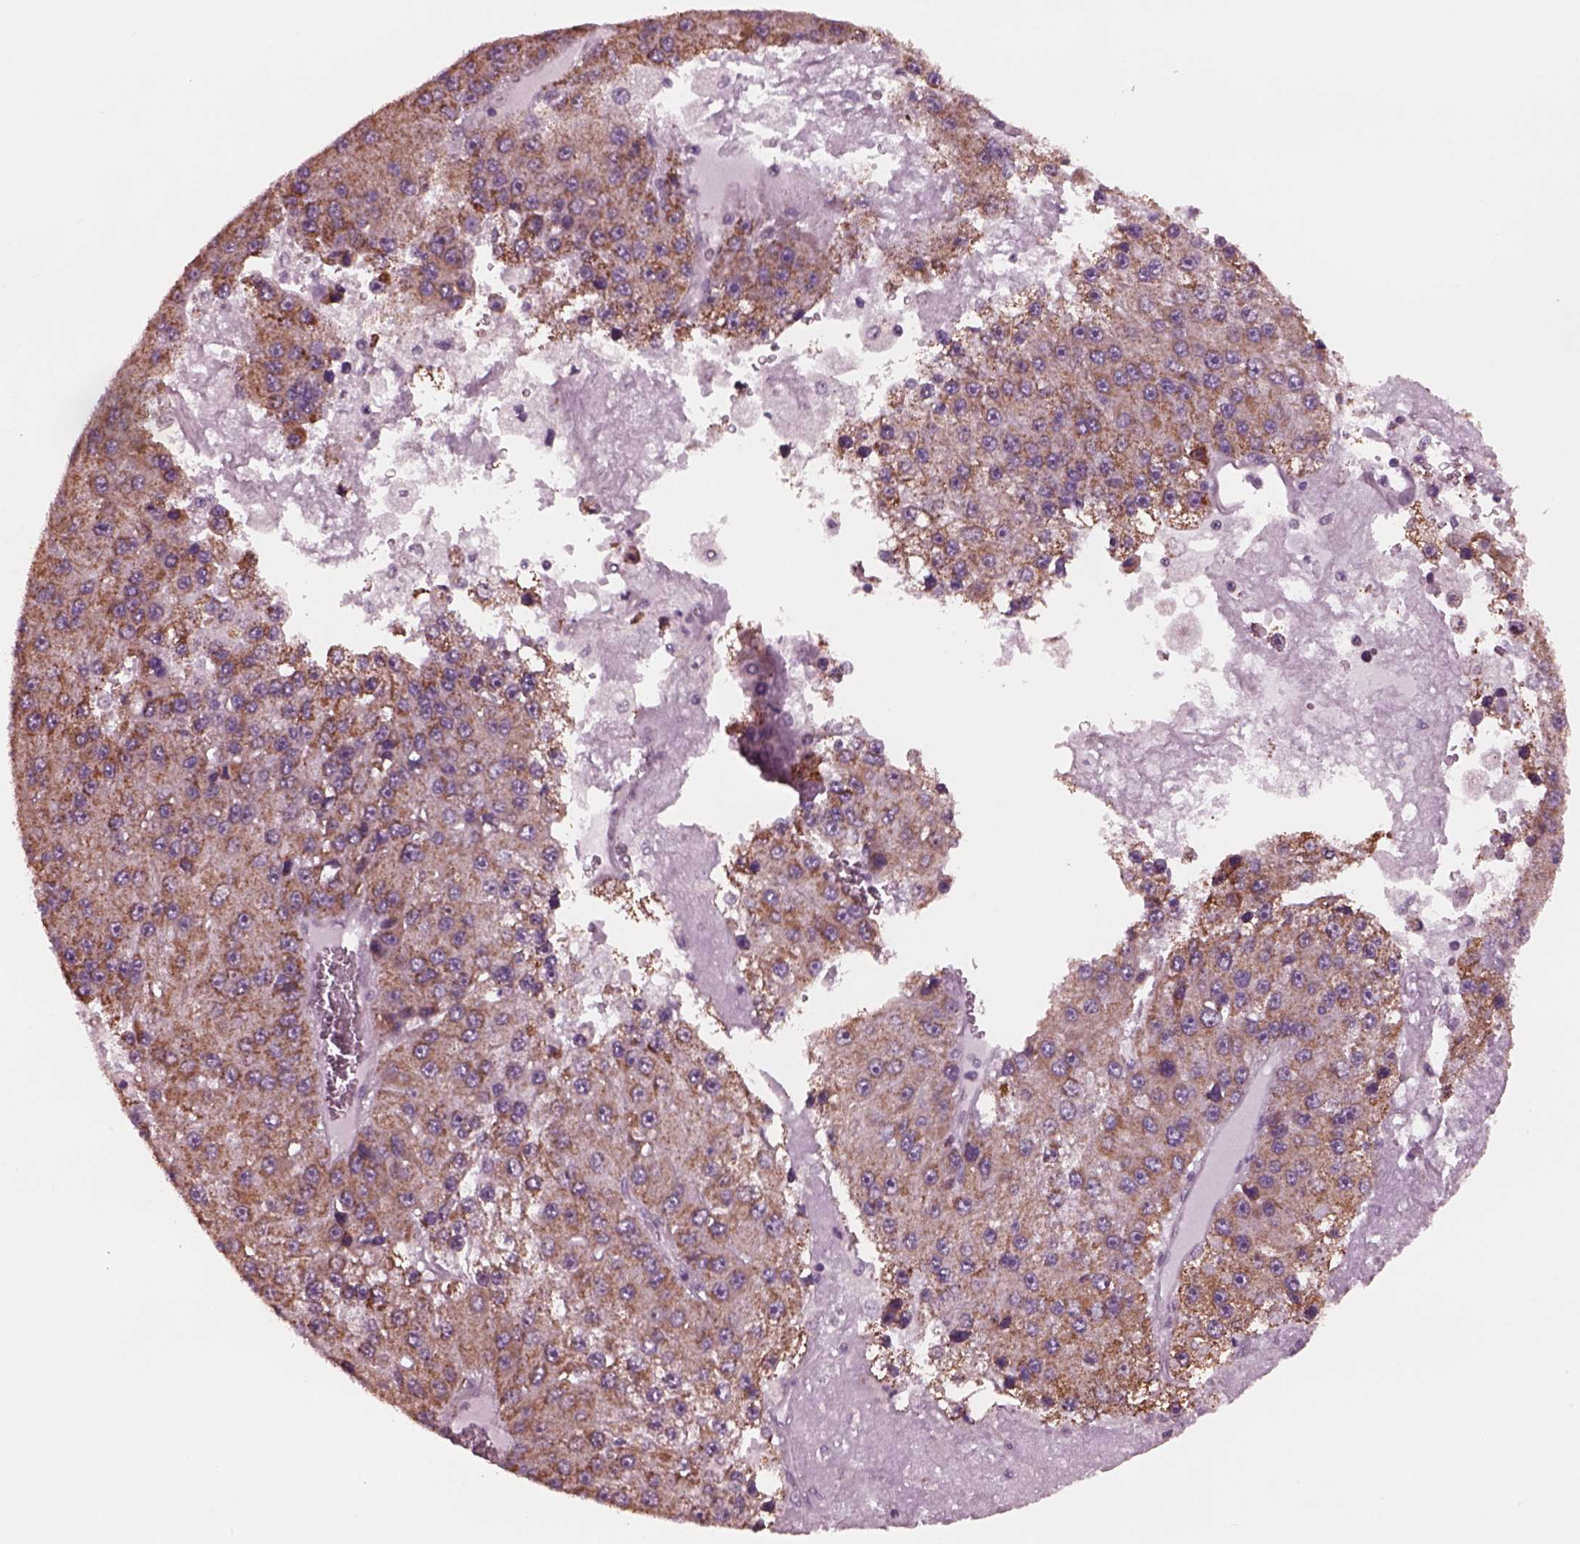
{"staining": {"intensity": "moderate", "quantity": "25%-75%", "location": "cytoplasmic/membranous"}, "tissue": "liver cancer", "cell_type": "Tumor cells", "image_type": "cancer", "snomed": [{"axis": "morphology", "description": "Carcinoma, Hepatocellular, NOS"}, {"axis": "topography", "description": "Liver"}], "caption": "The histopathology image reveals staining of liver hepatocellular carcinoma, revealing moderate cytoplasmic/membranous protein expression (brown color) within tumor cells.", "gene": "CELSR3", "patient": {"sex": "female", "age": 73}}